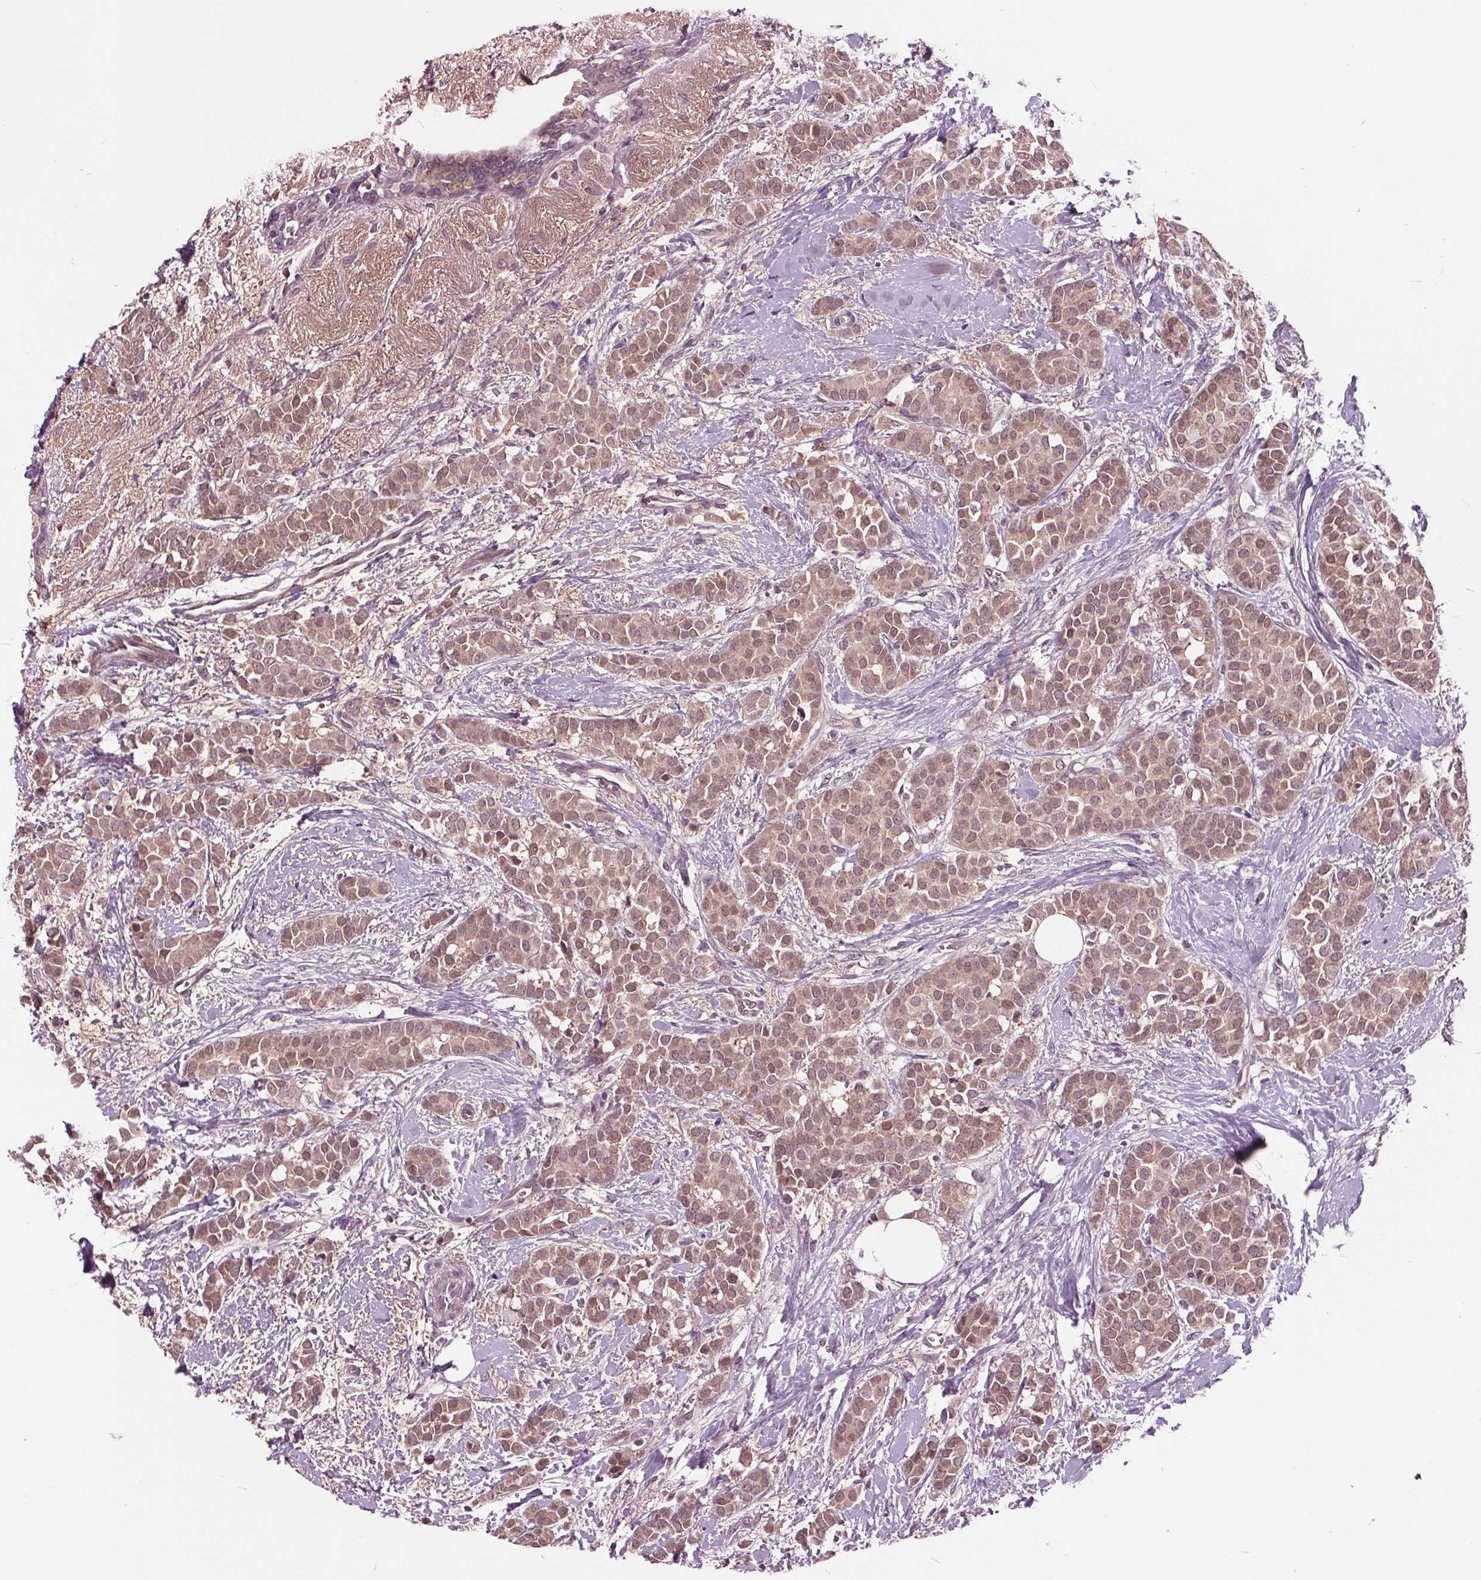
{"staining": {"intensity": "moderate", "quantity": ">75%", "location": "cytoplasmic/membranous,nuclear"}, "tissue": "breast cancer", "cell_type": "Tumor cells", "image_type": "cancer", "snomed": [{"axis": "morphology", "description": "Duct carcinoma"}, {"axis": "topography", "description": "Breast"}], "caption": "Protein staining shows moderate cytoplasmic/membranous and nuclear positivity in approximately >75% of tumor cells in breast invasive ductal carcinoma. The staining was performed using DAB (3,3'-diaminobenzidine) to visualize the protein expression in brown, while the nuclei were stained in blue with hematoxylin (Magnification: 20x).", "gene": "MAPK8", "patient": {"sex": "female", "age": 79}}